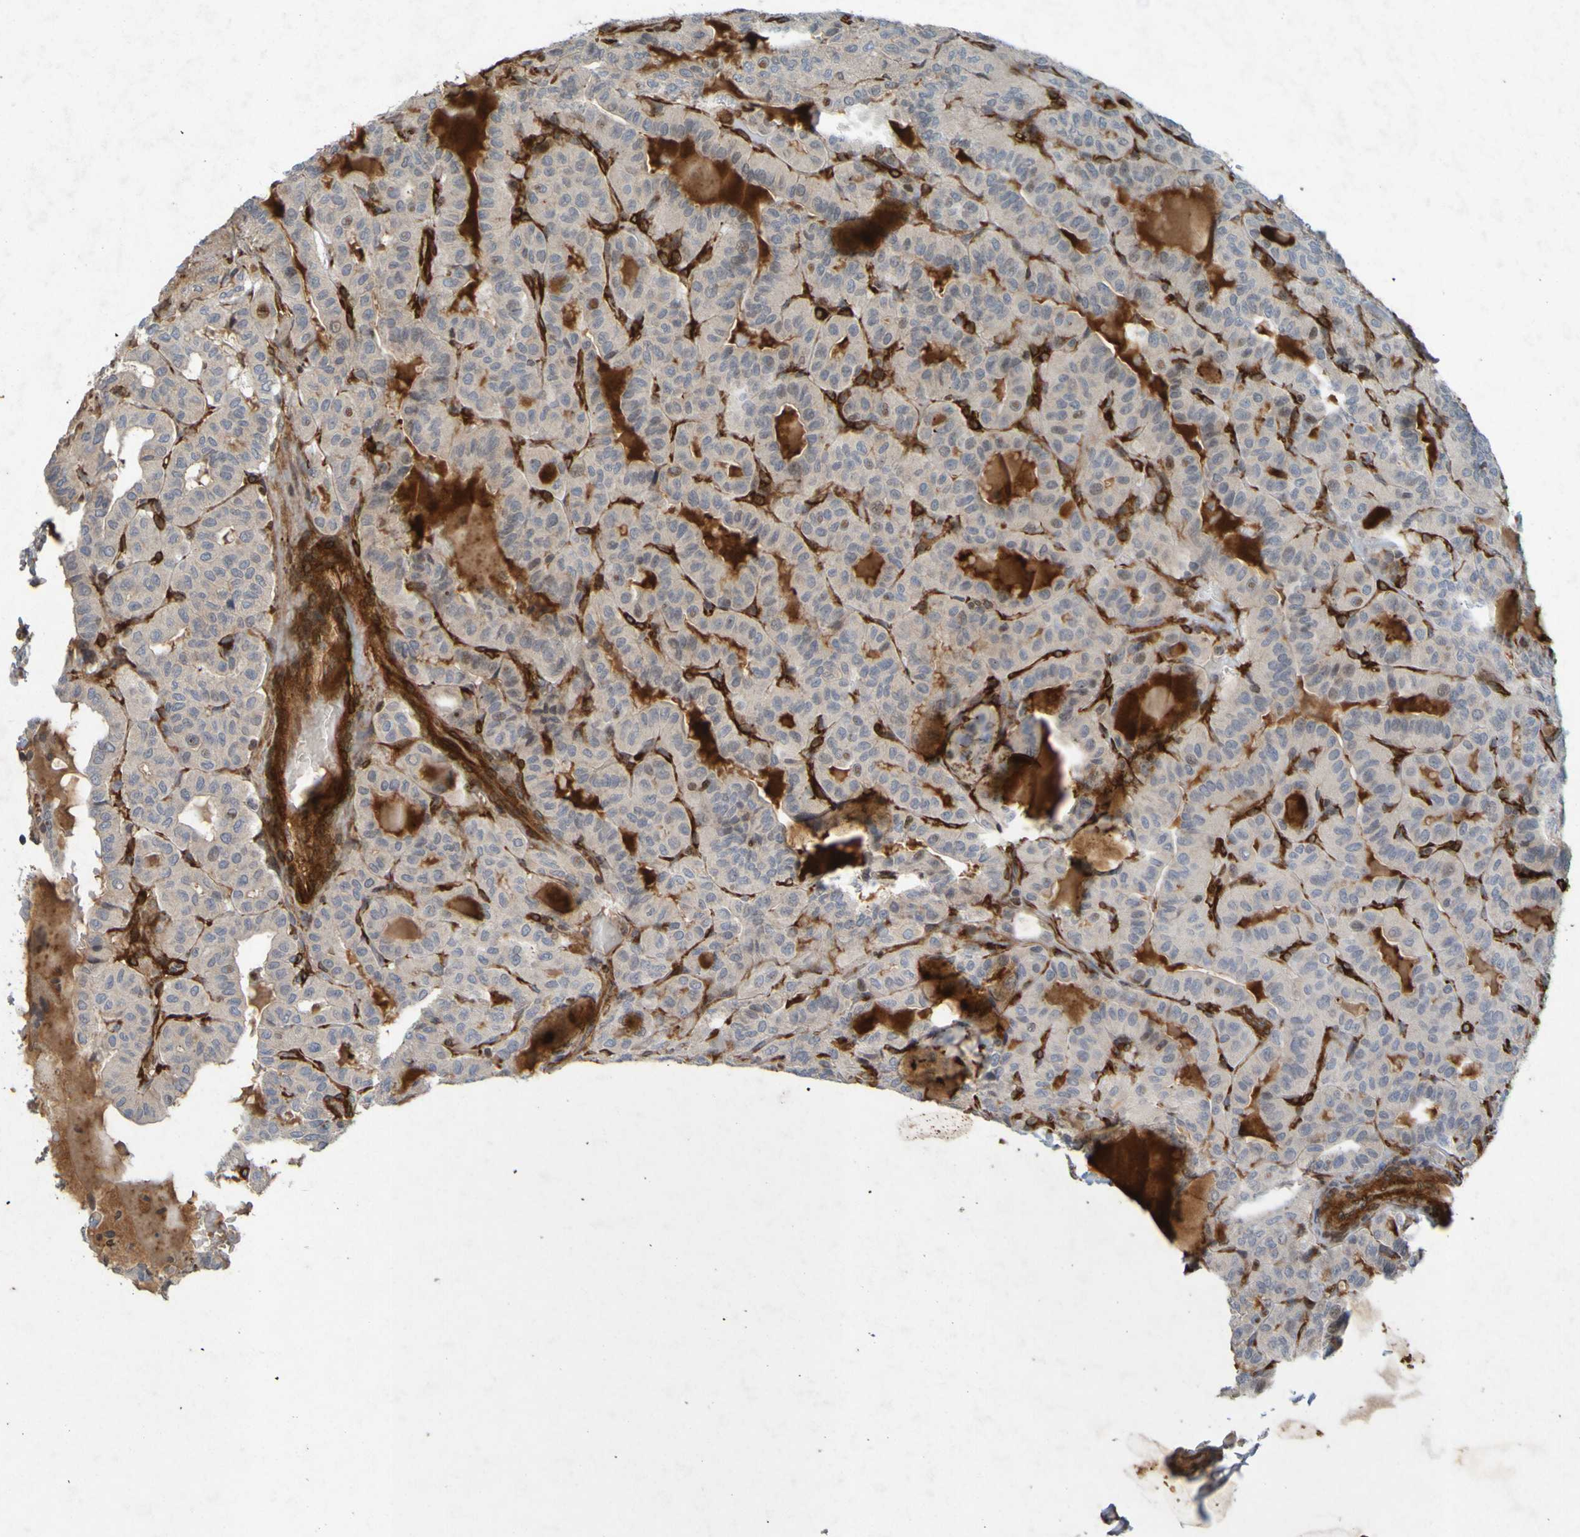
{"staining": {"intensity": "negative", "quantity": "none", "location": "none"}, "tissue": "thyroid cancer", "cell_type": "Tumor cells", "image_type": "cancer", "snomed": [{"axis": "morphology", "description": "Papillary adenocarcinoma, NOS"}, {"axis": "topography", "description": "Thyroid gland"}], "caption": "Thyroid papillary adenocarcinoma was stained to show a protein in brown. There is no significant expression in tumor cells.", "gene": "GUCY1A1", "patient": {"sex": "male", "age": 77}}